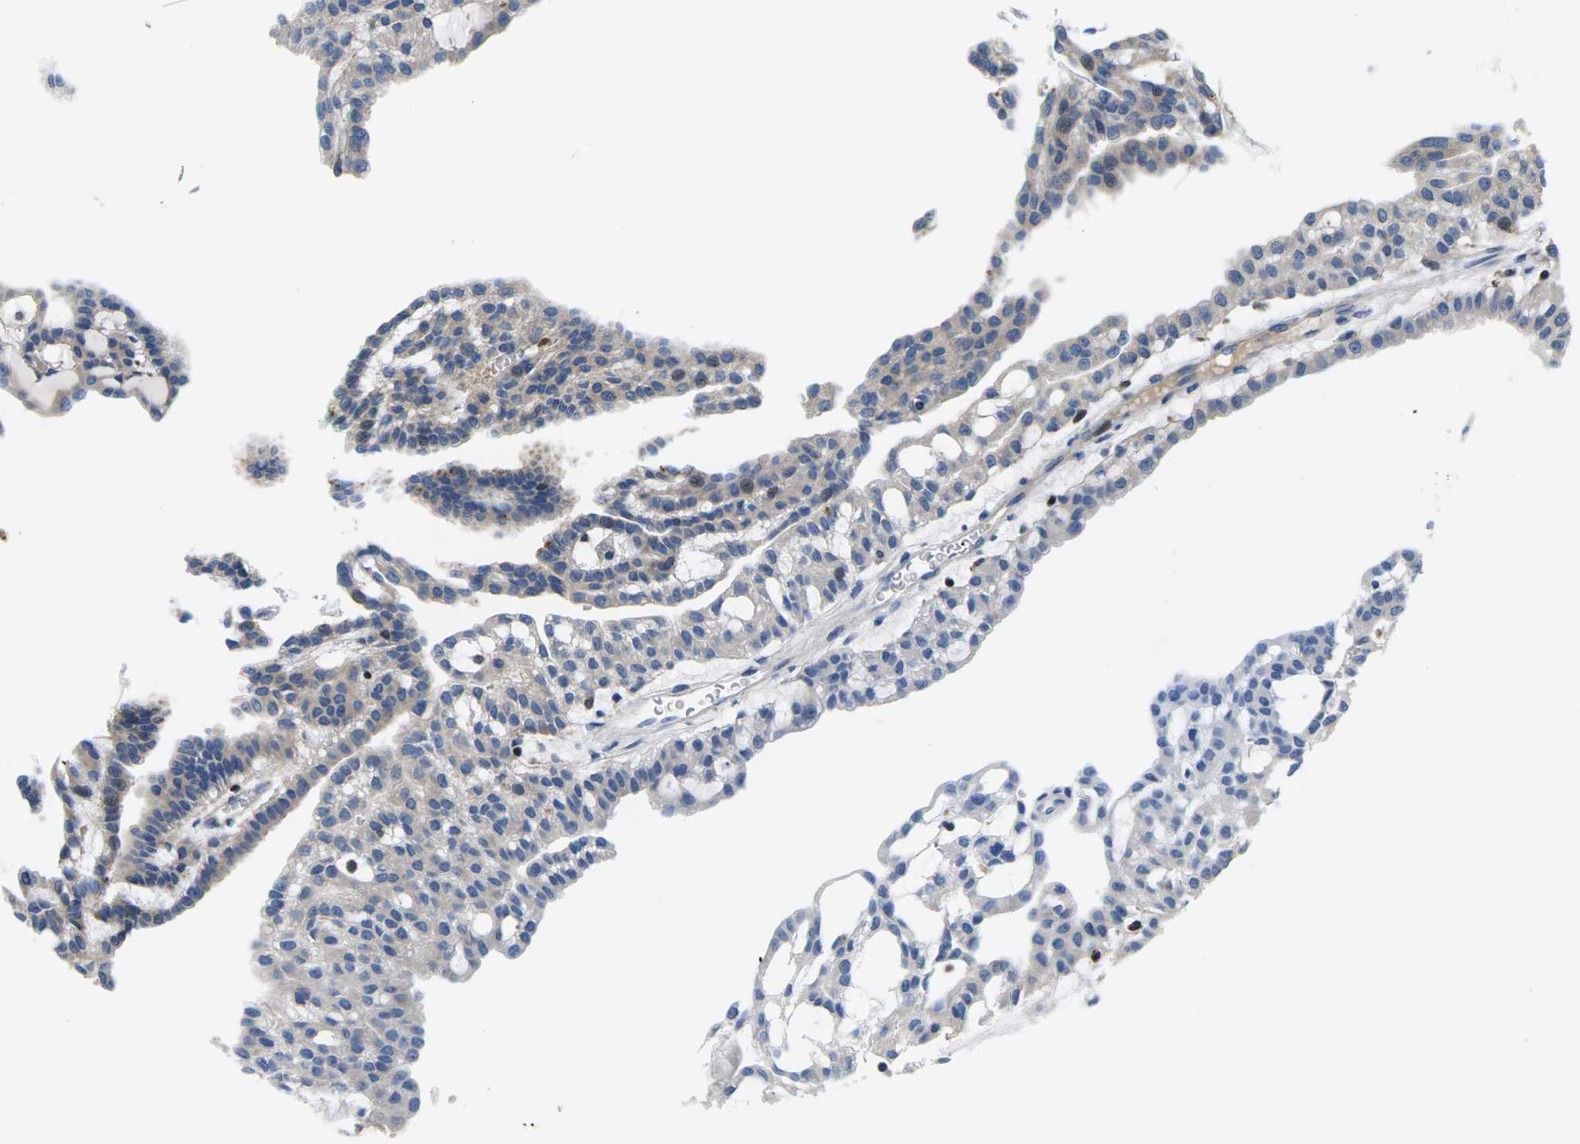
{"staining": {"intensity": "weak", "quantity": "25%-75%", "location": "cytoplasmic/membranous"}, "tissue": "renal cancer", "cell_type": "Tumor cells", "image_type": "cancer", "snomed": [{"axis": "morphology", "description": "Adenocarcinoma, NOS"}, {"axis": "topography", "description": "Kidney"}], "caption": "Adenocarcinoma (renal) stained with DAB immunohistochemistry (IHC) exhibits low levels of weak cytoplasmic/membranous positivity in approximately 25%-75% of tumor cells. (brown staining indicates protein expression, while blue staining denotes nuclei).", "gene": "PLCE1", "patient": {"sex": "male", "age": 63}}